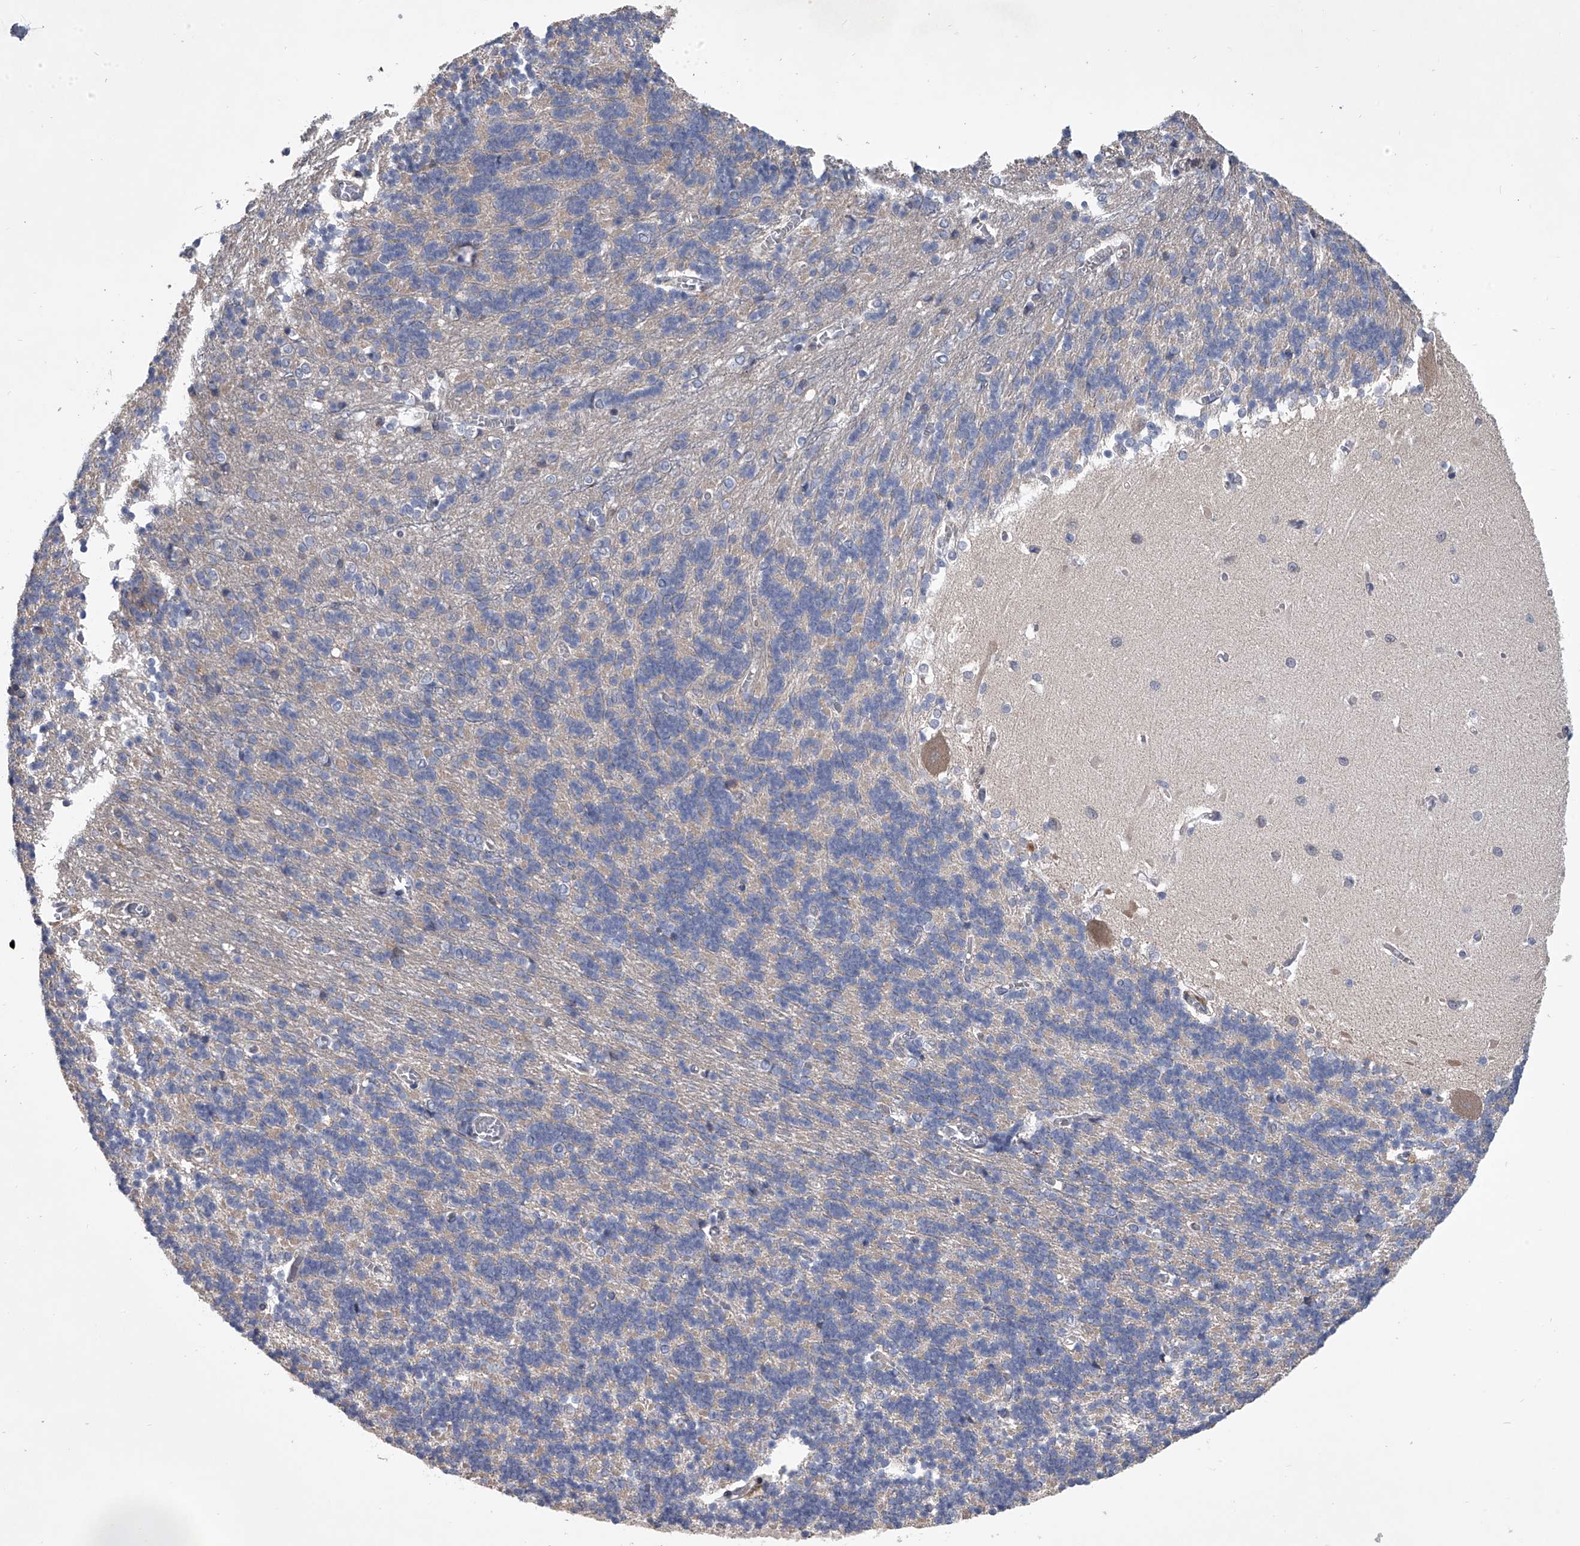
{"staining": {"intensity": "negative", "quantity": "none", "location": "none"}, "tissue": "cerebellum", "cell_type": "Cells in granular layer", "image_type": "normal", "snomed": [{"axis": "morphology", "description": "Normal tissue, NOS"}, {"axis": "topography", "description": "Cerebellum"}], "caption": "DAB immunohistochemical staining of benign cerebellum displays no significant staining in cells in granular layer.", "gene": "TRIM8", "patient": {"sex": "male", "age": 37}}